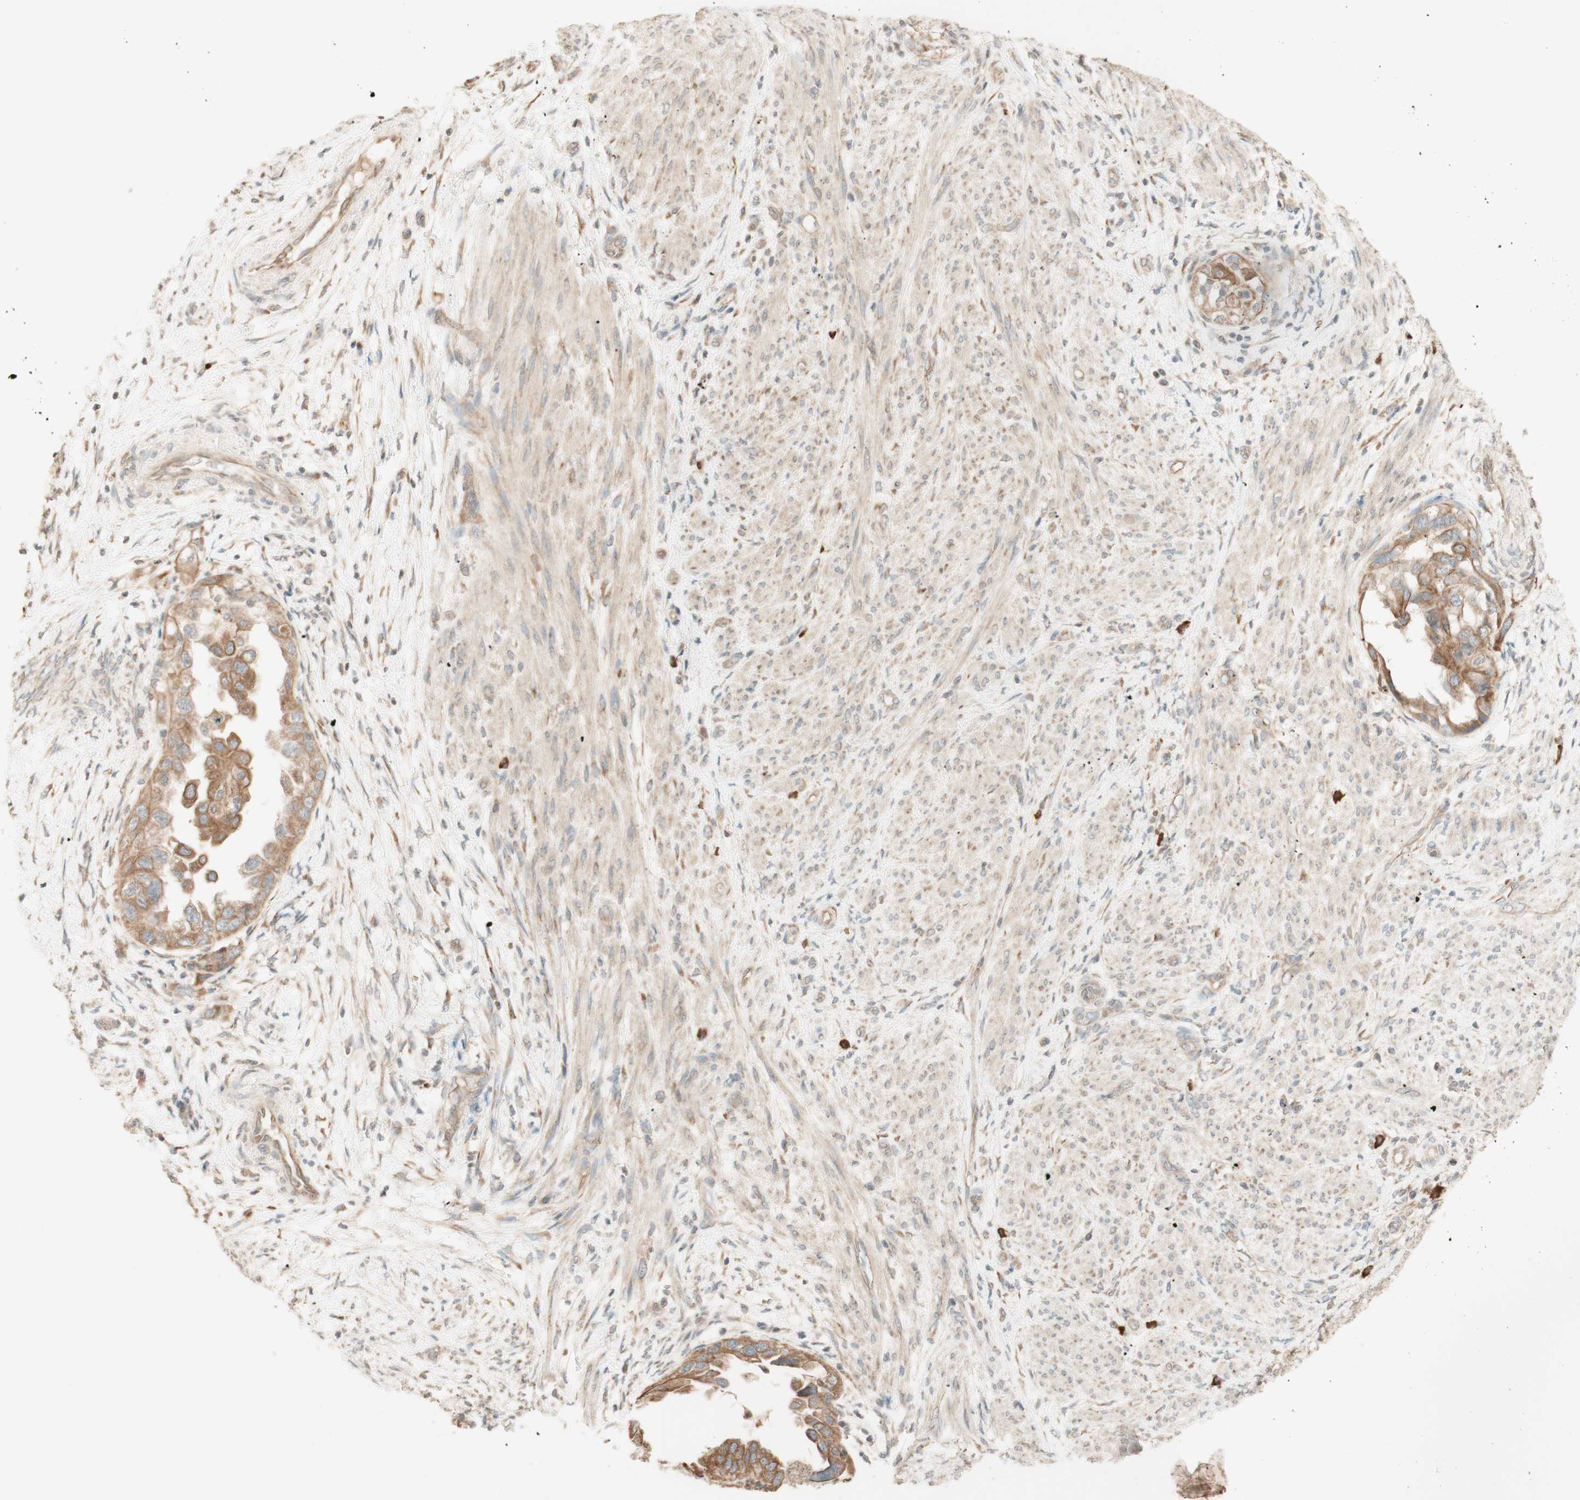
{"staining": {"intensity": "moderate", "quantity": ">75%", "location": "cytoplasmic/membranous"}, "tissue": "endometrial cancer", "cell_type": "Tumor cells", "image_type": "cancer", "snomed": [{"axis": "morphology", "description": "Adenocarcinoma, NOS"}, {"axis": "topography", "description": "Endometrium"}], "caption": "An image showing moderate cytoplasmic/membranous expression in about >75% of tumor cells in endometrial adenocarcinoma, as visualized by brown immunohistochemical staining.", "gene": "CLCN2", "patient": {"sex": "female", "age": 85}}